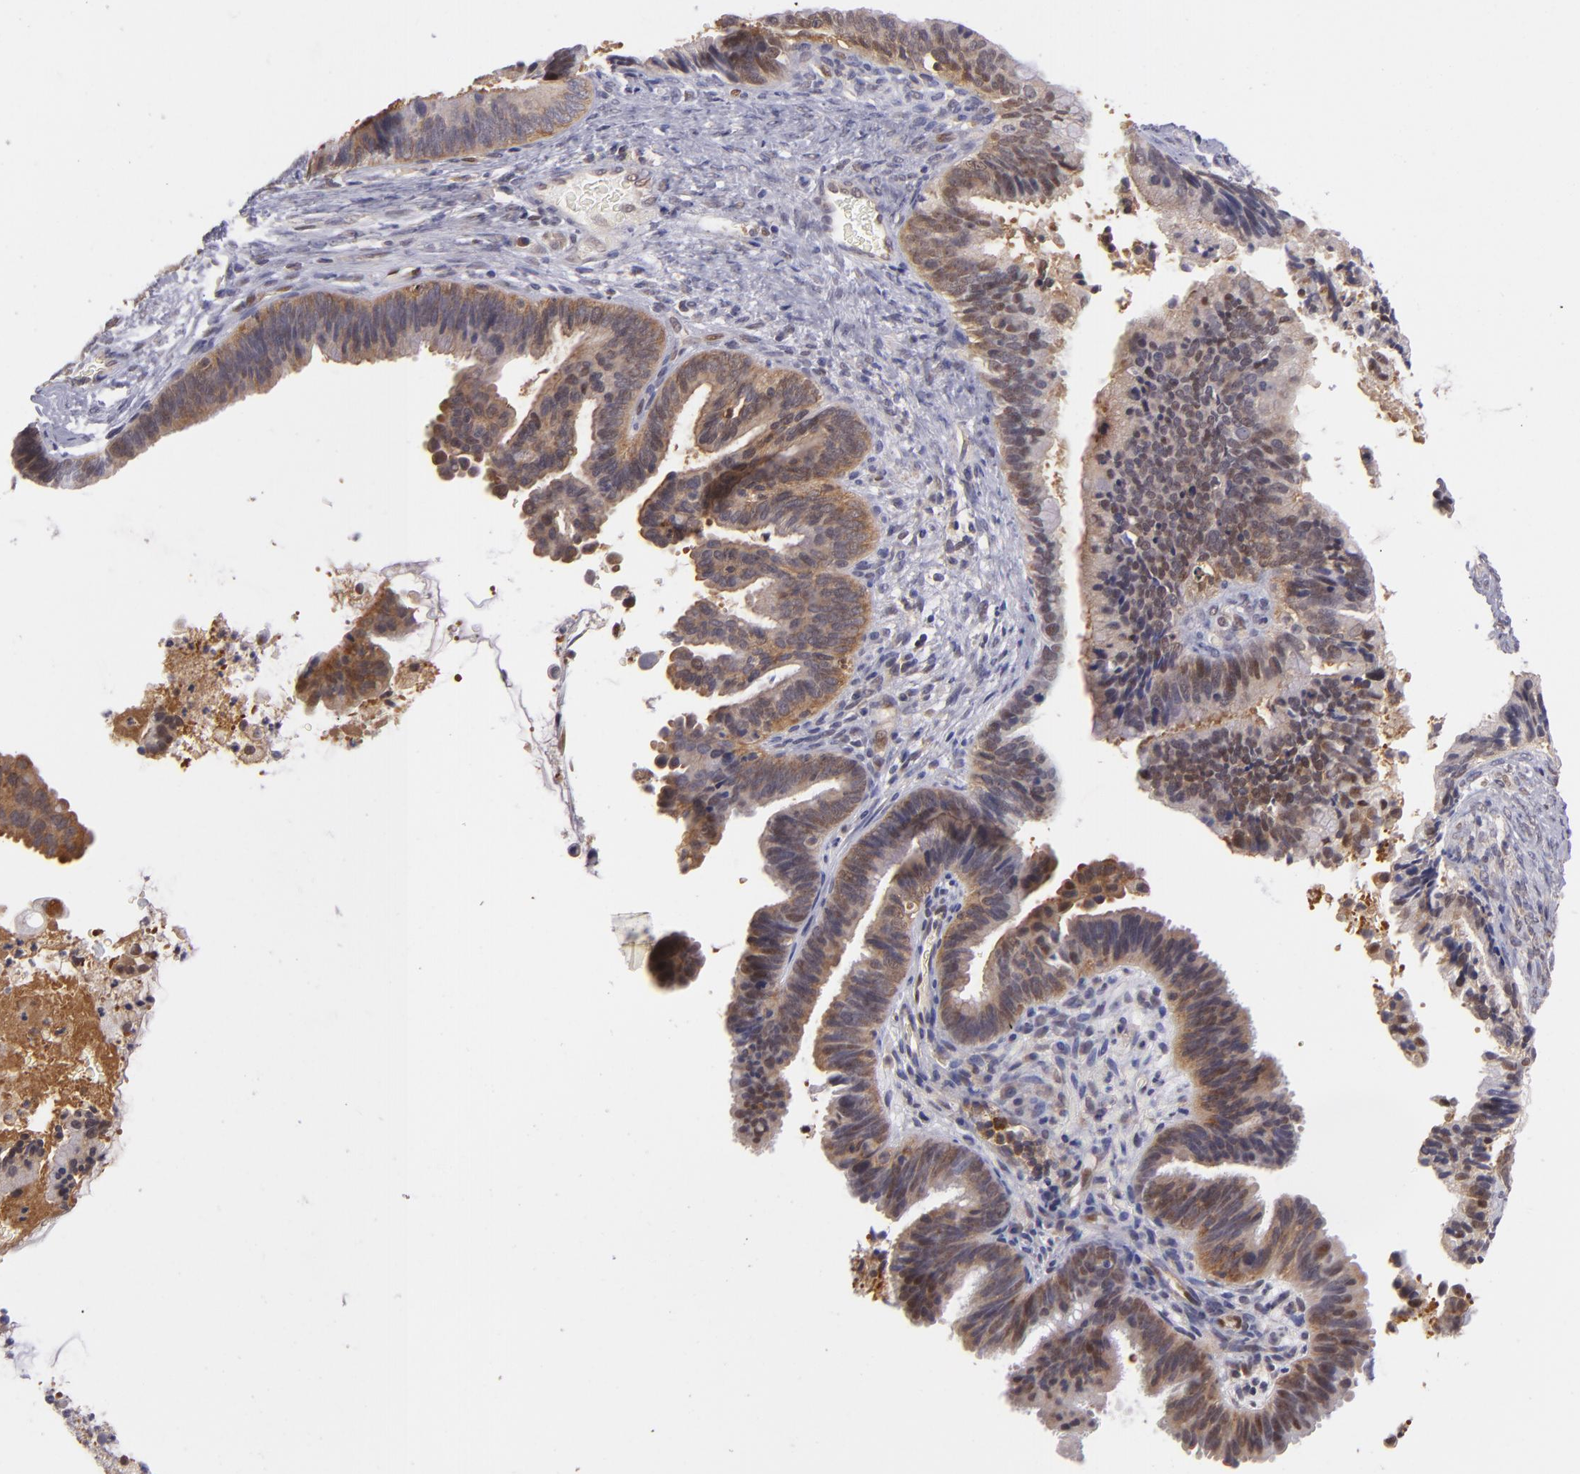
{"staining": {"intensity": "moderate", "quantity": ">75%", "location": "cytoplasmic/membranous"}, "tissue": "cervical cancer", "cell_type": "Tumor cells", "image_type": "cancer", "snomed": [{"axis": "morphology", "description": "Adenocarcinoma, NOS"}, {"axis": "topography", "description": "Cervix"}], "caption": "Moderate cytoplasmic/membranous protein staining is identified in about >75% of tumor cells in adenocarcinoma (cervical).", "gene": "PTPN13", "patient": {"sex": "female", "age": 47}}